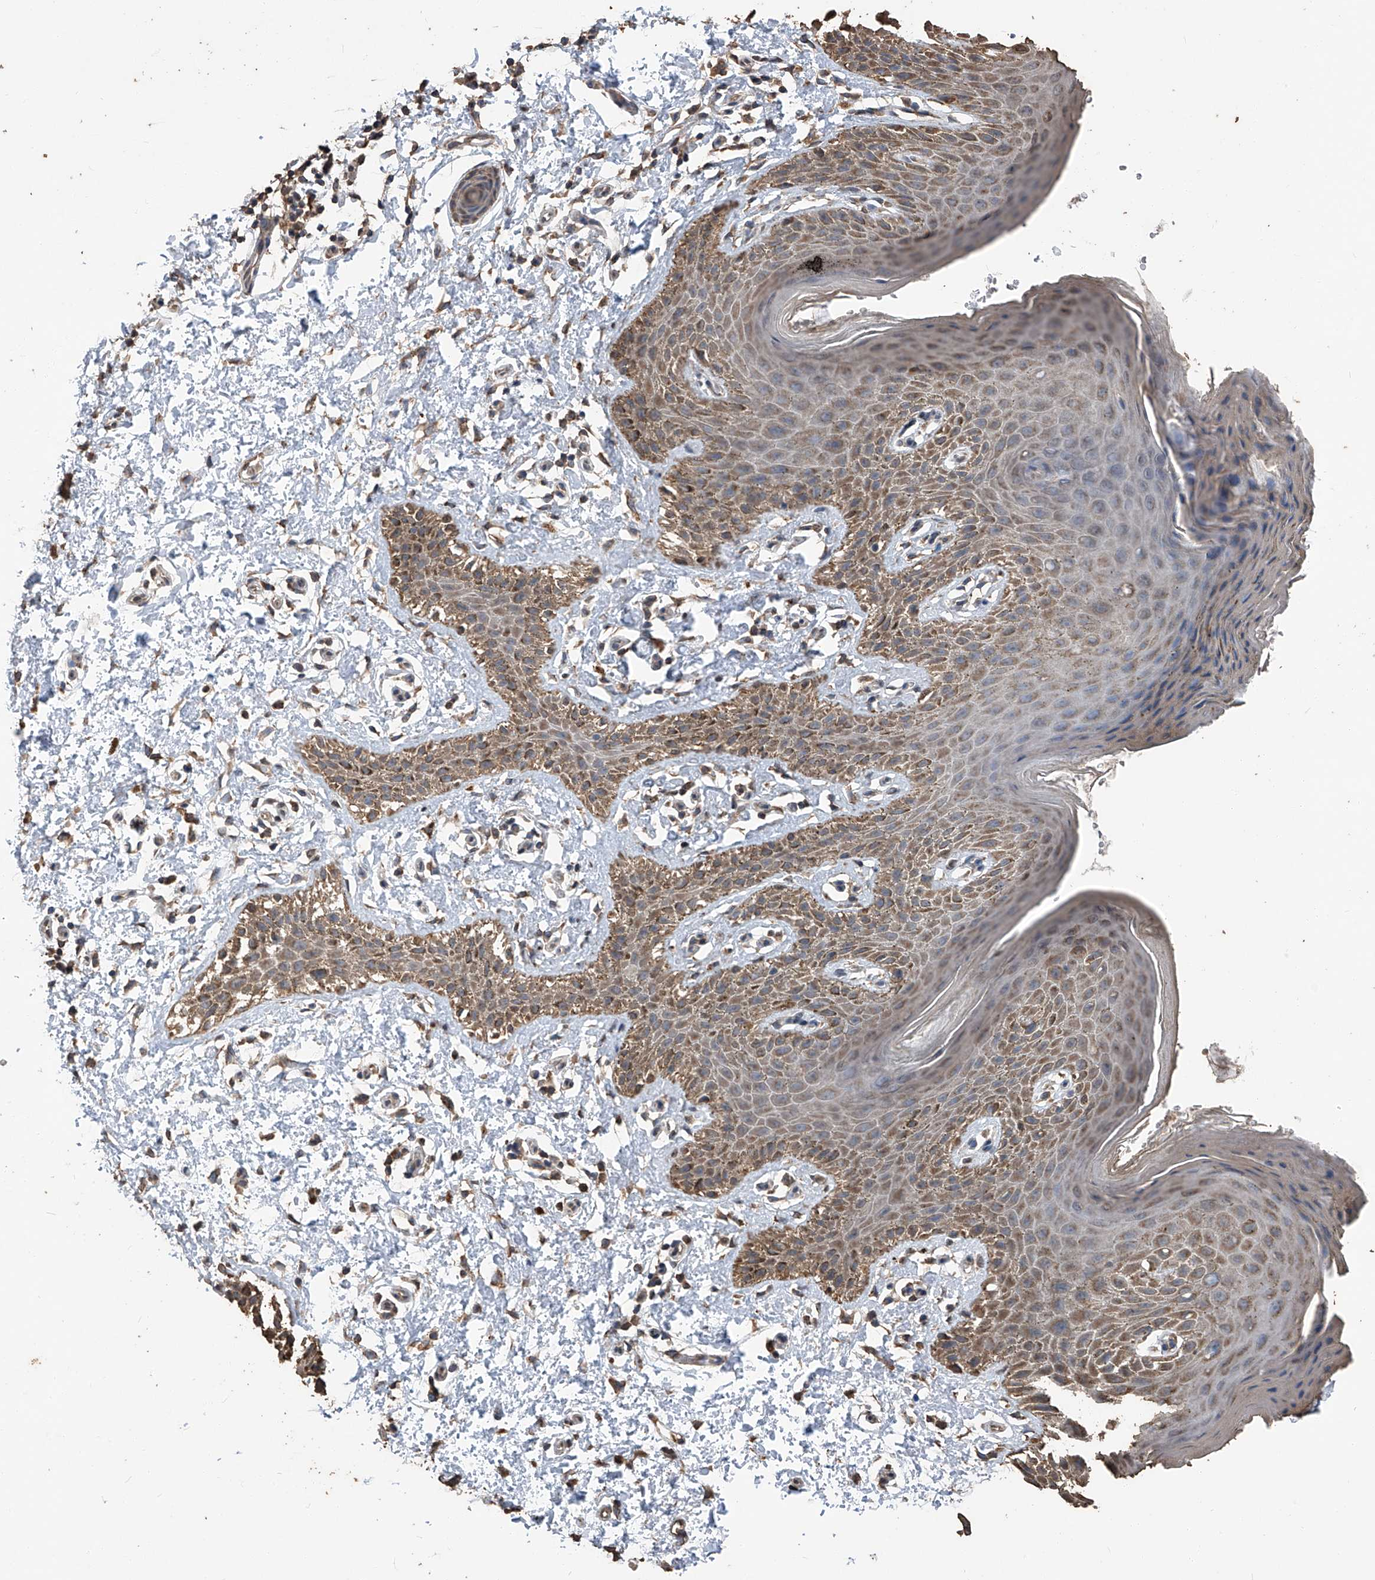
{"staining": {"intensity": "moderate", "quantity": ">75%", "location": "cytoplasmic/membranous"}, "tissue": "skin", "cell_type": "Epidermal cells", "image_type": "normal", "snomed": [{"axis": "morphology", "description": "Normal tissue, NOS"}, {"axis": "topography", "description": "Anal"}], "caption": "The micrograph demonstrates a brown stain indicating the presence of a protein in the cytoplasmic/membranous of epidermal cells in skin. (DAB IHC with brightfield microscopy, high magnification).", "gene": "STARD7", "patient": {"sex": "male", "age": 44}}